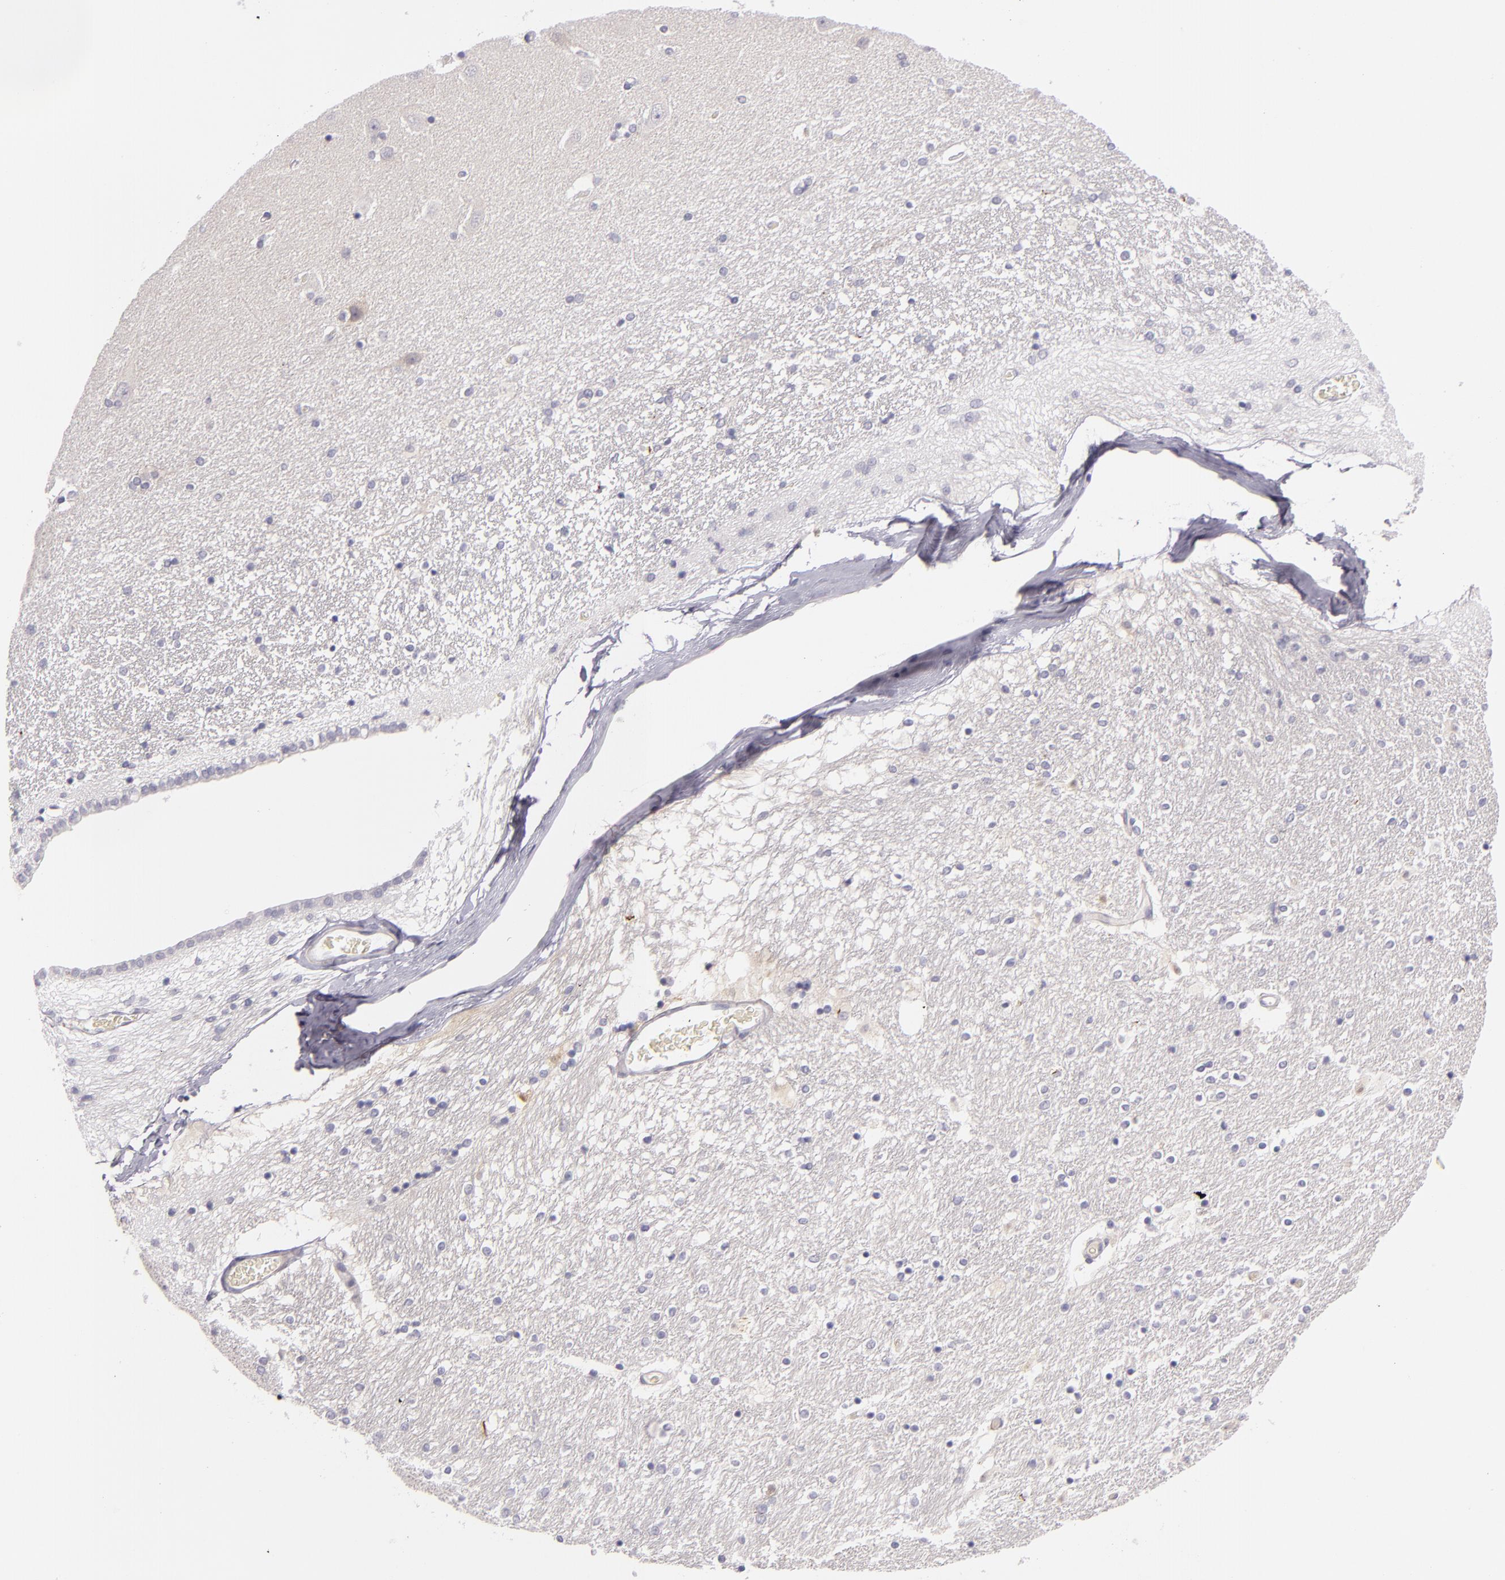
{"staining": {"intensity": "negative", "quantity": "none", "location": "none"}, "tissue": "hippocampus", "cell_type": "Glial cells", "image_type": "normal", "snomed": [{"axis": "morphology", "description": "Normal tissue, NOS"}, {"axis": "topography", "description": "Hippocampus"}], "caption": "Immunohistochemical staining of normal hippocampus reveals no significant expression in glial cells.", "gene": "FAM181A", "patient": {"sex": "female", "age": 54}}